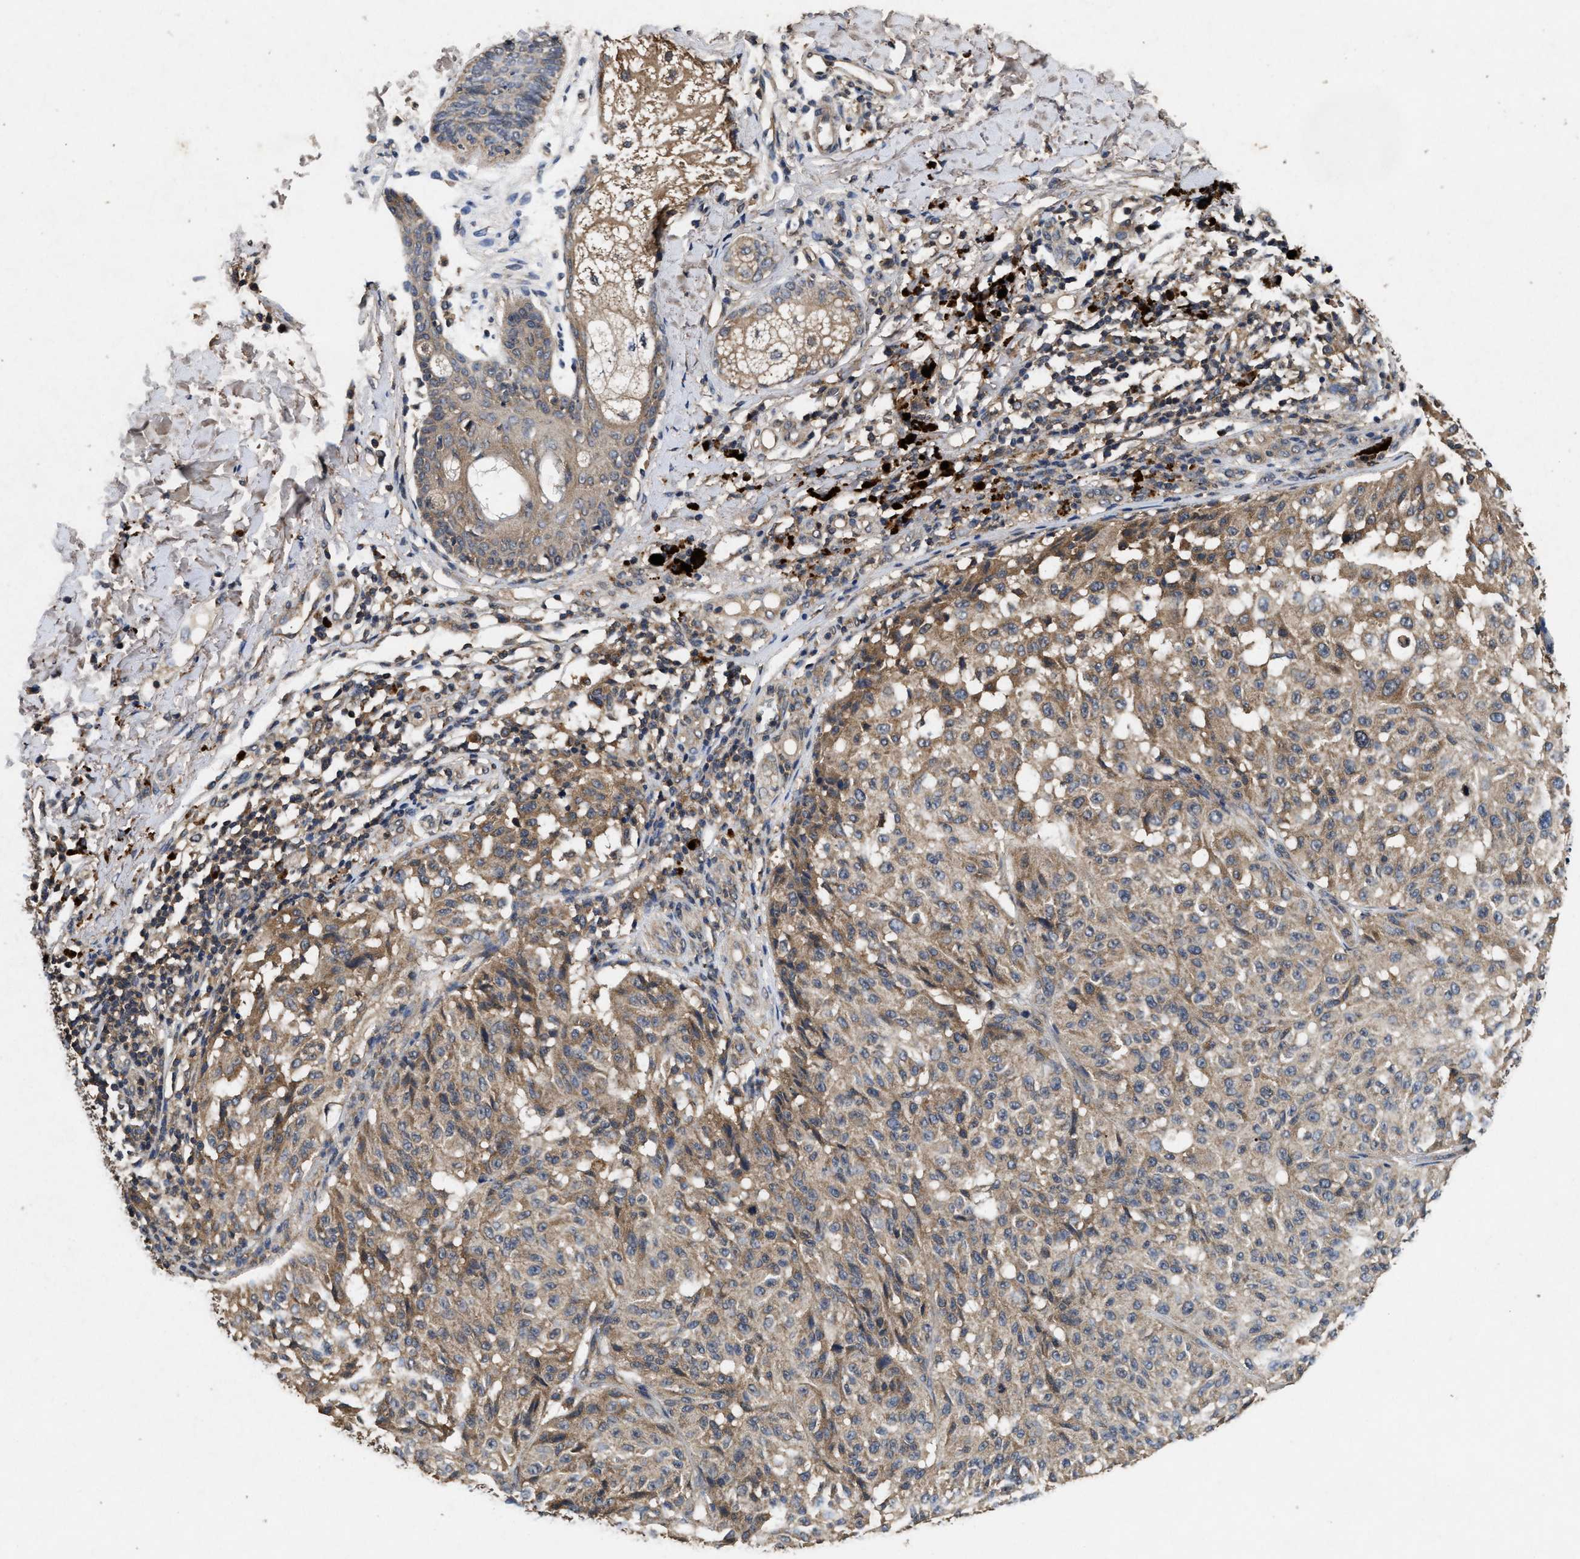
{"staining": {"intensity": "weak", "quantity": ">75%", "location": "cytoplasmic/membranous"}, "tissue": "melanoma", "cell_type": "Tumor cells", "image_type": "cancer", "snomed": [{"axis": "morphology", "description": "Malignant melanoma, NOS"}, {"axis": "topography", "description": "Skin"}], "caption": "An image of human melanoma stained for a protein demonstrates weak cytoplasmic/membranous brown staining in tumor cells. (DAB (3,3'-diaminobenzidine) IHC with brightfield microscopy, high magnification).", "gene": "PDAP1", "patient": {"sex": "female", "age": 46}}